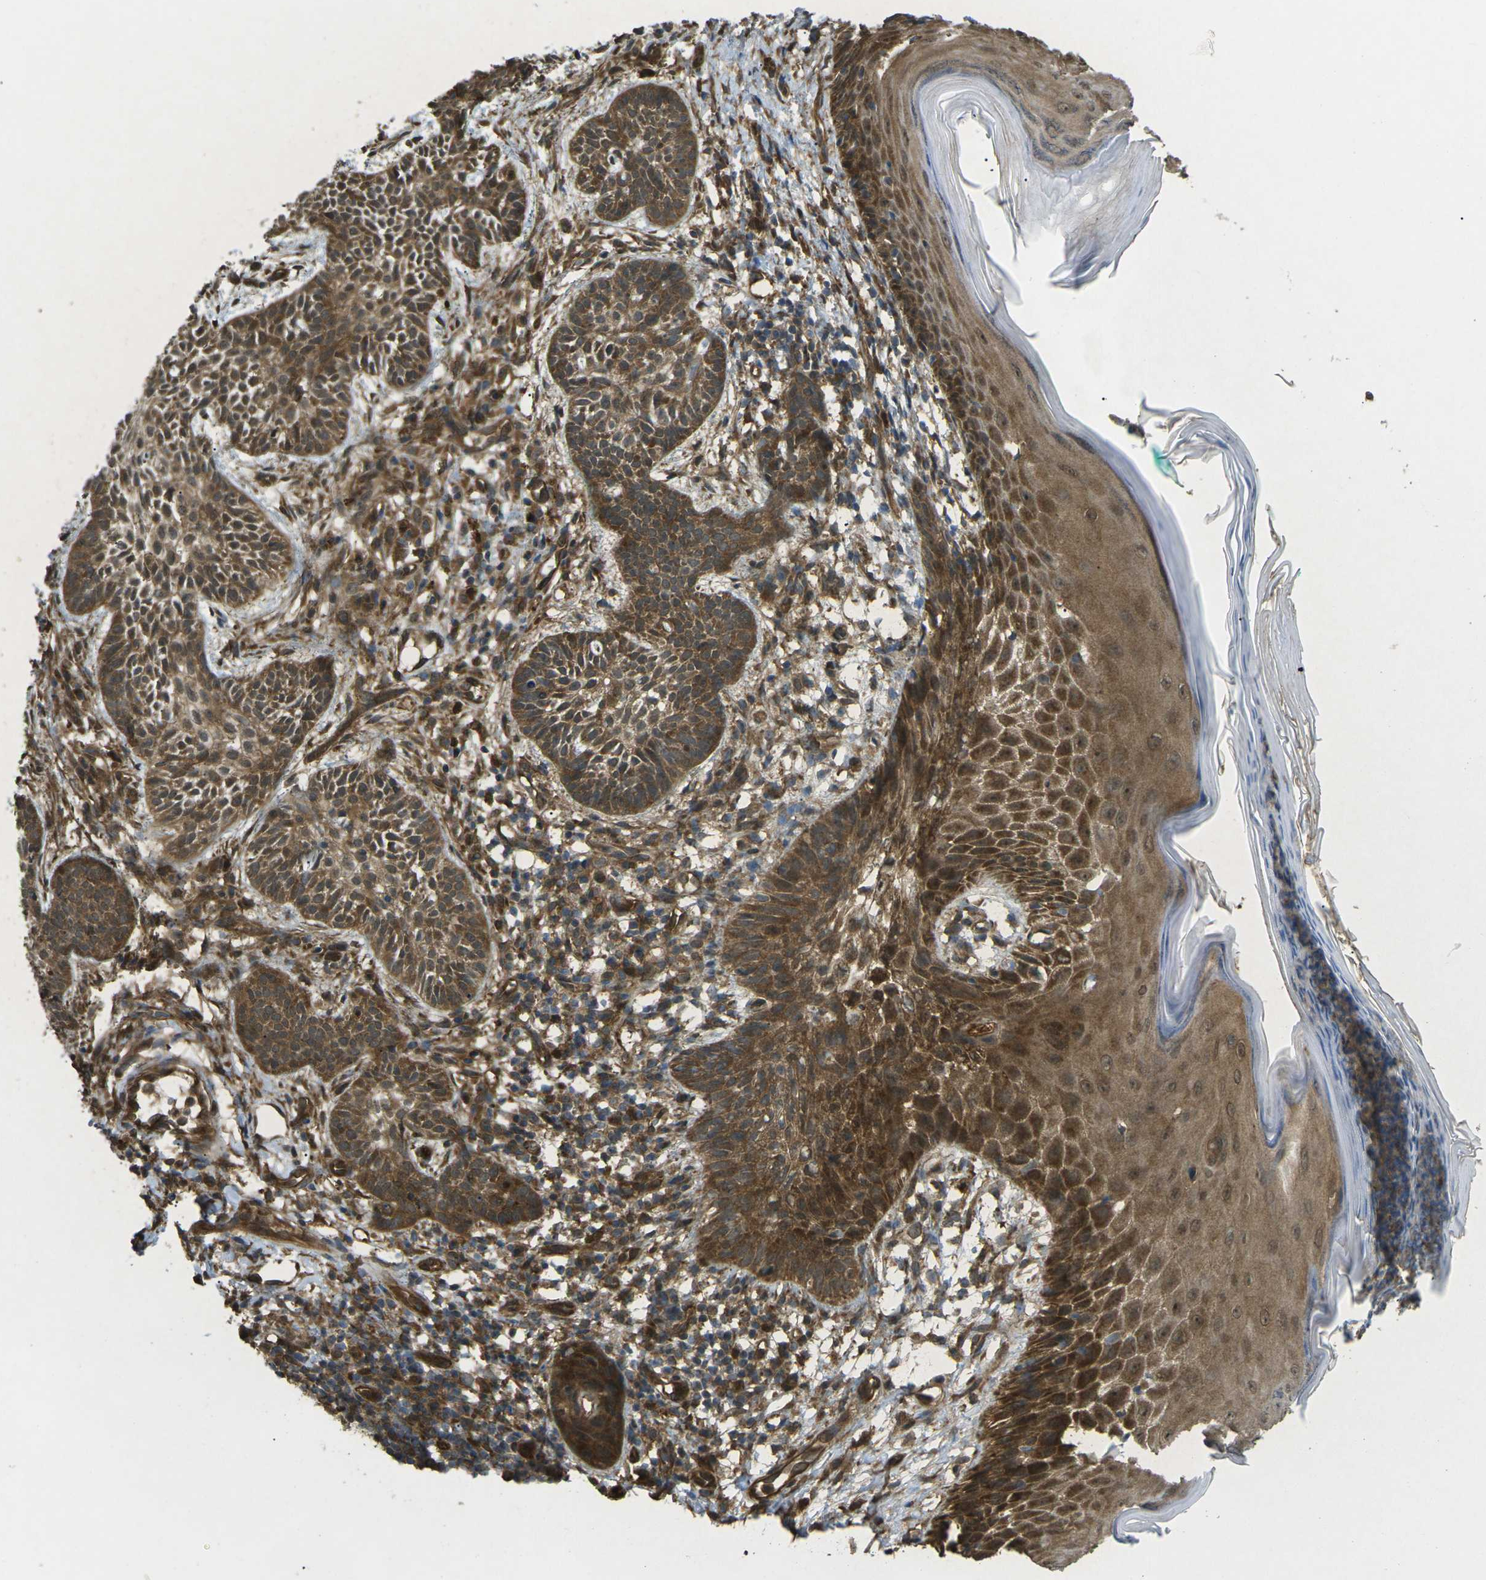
{"staining": {"intensity": "strong", "quantity": ">75%", "location": "cytoplasmic/membranous"}, "tissue": "skin cancer", "cell_type": "Tumor cells", "image_type": "cancer", "snomed": [{"axis": "morphology", "description": "Basal cell carcinoma"}, {"axis": "topography", "description": "Skin"}], "caption": "A histopathology image showing strong cytoplasmic/membranous staining in approximately >75% of tumor cells in skin cancer, as visualized by brown immunohistochemical staining.", "gene": "CHMP3", "patient": {"sex": "male", "age": 60}}